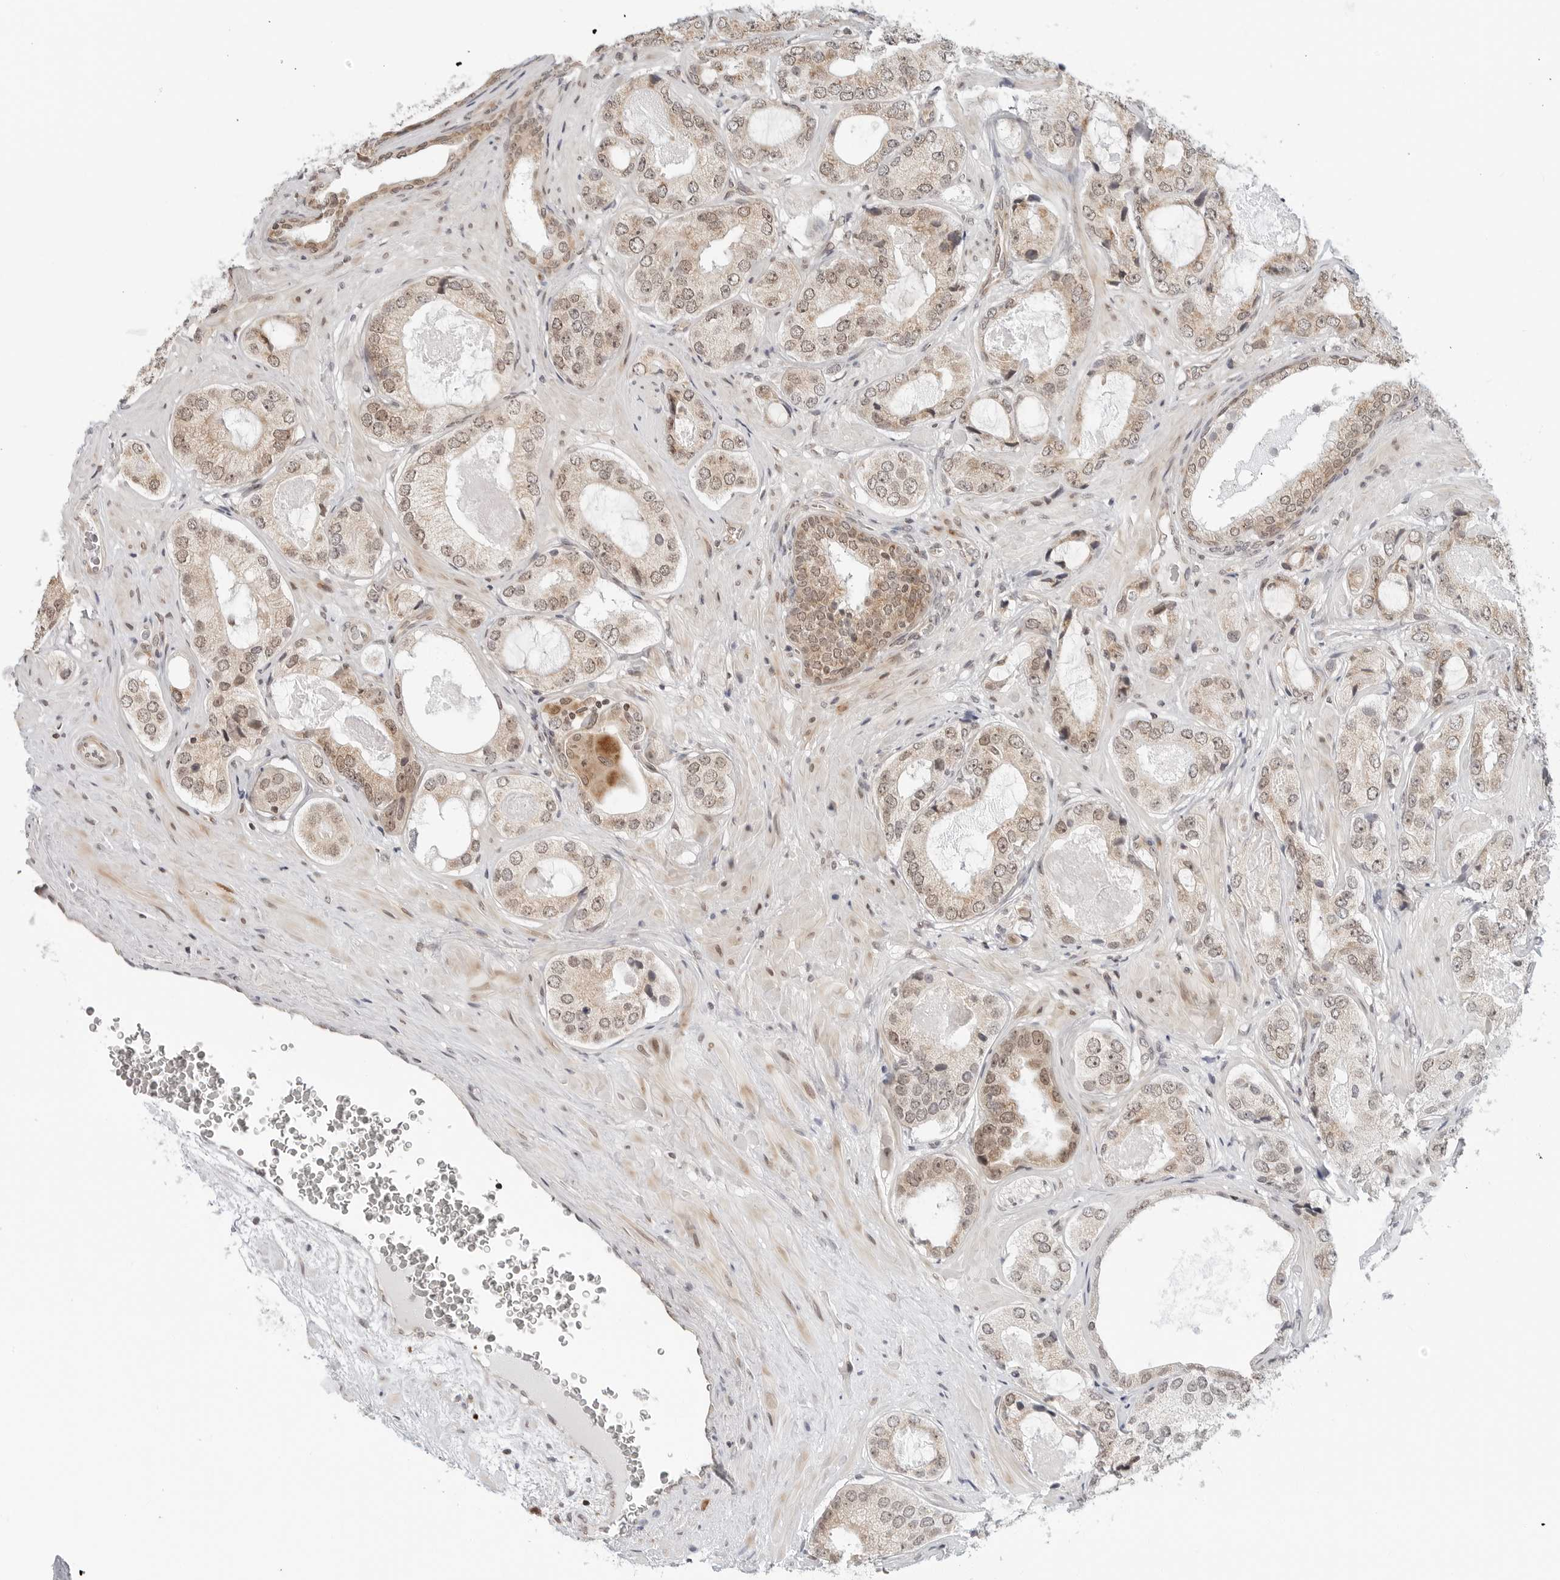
{"staining": {"intensity": "weak", "quantity": ">75%", "location": "cytoplasmic/membranous,nuclear"}, "tissue": "prostate cancer", "cell_type": "Tumor cells", "image_type": "cancer", "snomed": [{"axis": "morphology", "description": "Adenocarcinoma, High grade"}, {"axis": "topography", "description": "Prostate"}], "caption": "High-power microscopy captured an immunohistochemistry micrograph of prostate cancer, revealing weak cytoplasmic/membranous and nuclear expression in approximately >75% of tumor cells.", "gene": "POLR3GL", "patient": {"sex": "male", "age": 59}}